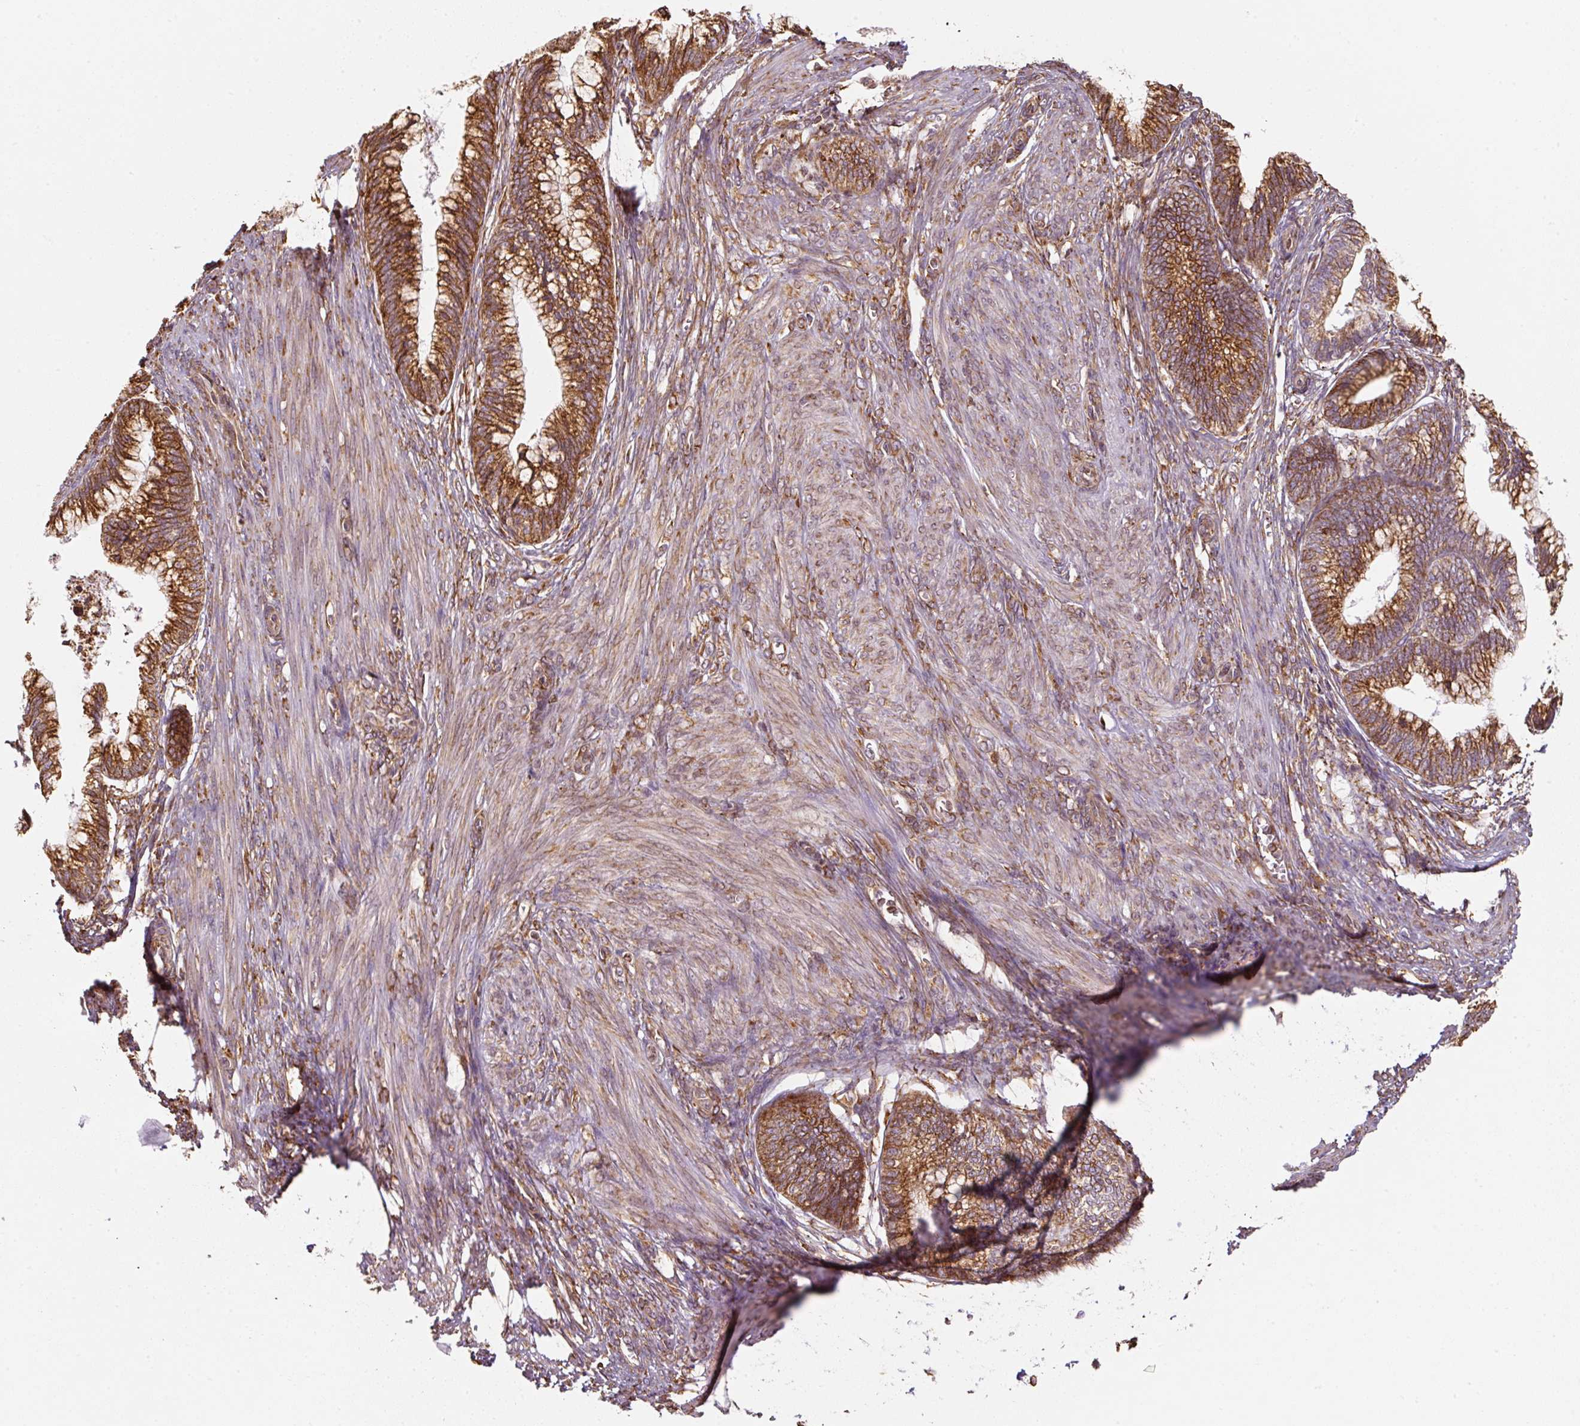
{"staining": {"intensity": "strong", "quantity": ">75%", "location": "cytoplasmic/membranous"}, "tissue": "cervical cancer", "cell_type": "Tumor cells", "image_type": "cancer", "snomed": [{"axis": "morphology", "description": "Adenocarcinoma, NOS"}, {"axis": "topography", "description": "Cervix"}], "caption": "A micrograph of adenocarcinoma (cervical) stained for a protein demonstrates strong cytoplasmic/membranous brown staining in tumor cells.", "gene": "PRKCSH", "patient": {"sex": "female", "age": 44}}